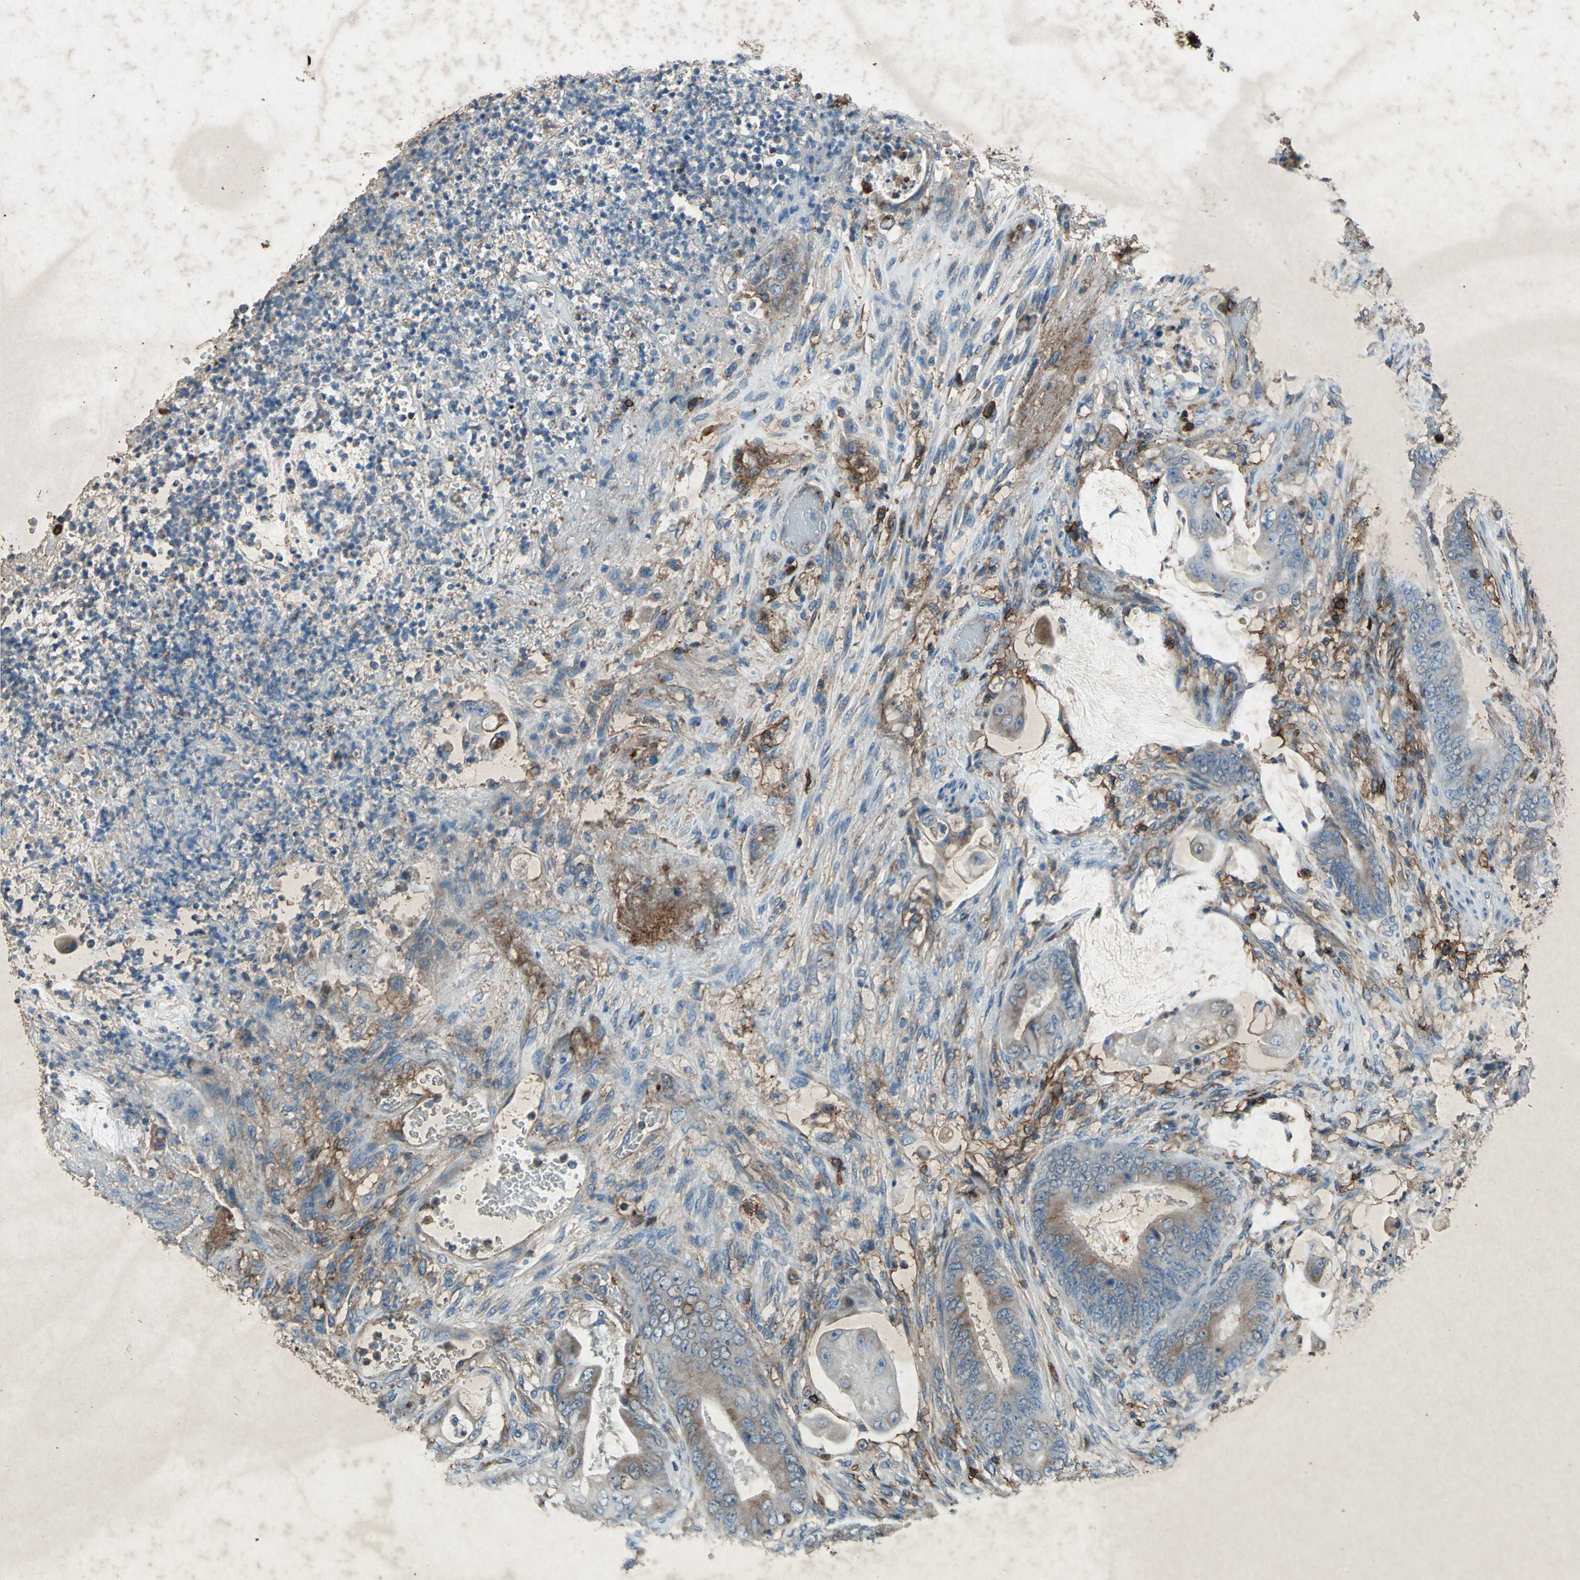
{"staining": {"intensity": "weak", "quantity": "25%-75%", "location": "cytoplasmic/membranous"}, "tissue": "stomach cancer", "cell_type": "Tumor cells", "image_type": "cancer", "snomed": [{"axis": "morphology", "description": "Adenocarcinoma, NOS"}, {"axis": "topography", "description": "Stomach"}], "caption": "Stomach adenocarcinoma was stained to show a protein in brown. There is low levels of weak cytoplasmic/membranous expression in approximately 25%-75% of tumor cells.", "gene": "CCR6", "patient": {"sex": "female", "age": 73}}